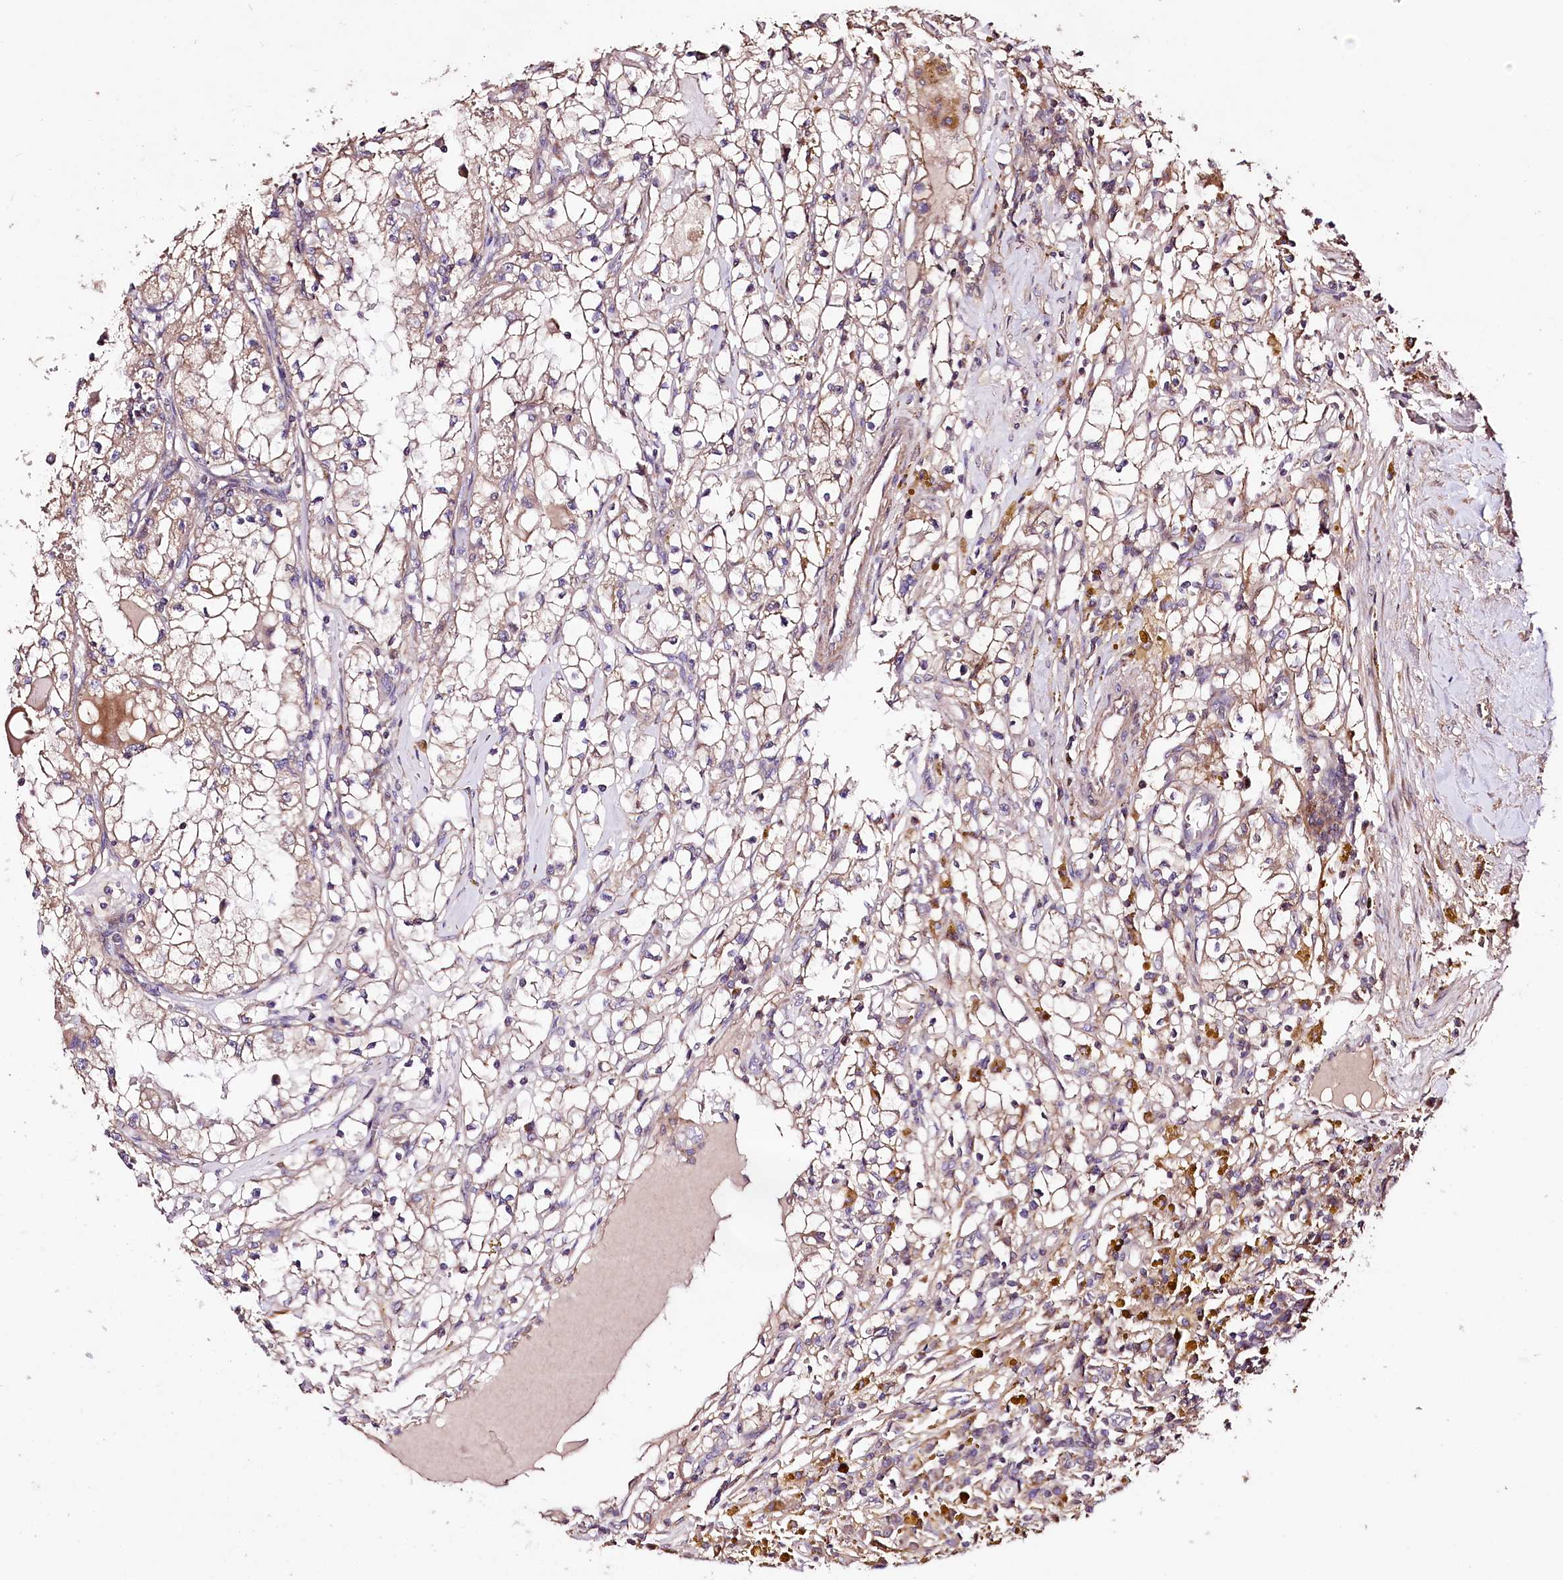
{"staining": {"intensity": "weak", "quantity": ">75%", "location": "cytoplasmic/membranous"}, "tissue": "renal cancer", "cell_type": "Tumor cells", "image_type": "cancer", "snomed": [{"axis": "morphology", "description": "Adenocarcinoma, NOS"}, {"axis": "topography", "description": "Kidney"}], "caption": "Adenocarcinoma (renal) stained with DAB (3,3'-diaminobenzidine) IHC reveals low levels of weak cytoplasmic/membranous staining in approximately >75% of tumor cells.", "gene": "WWC1", "patient": {"sex": "male", "age": 56}}